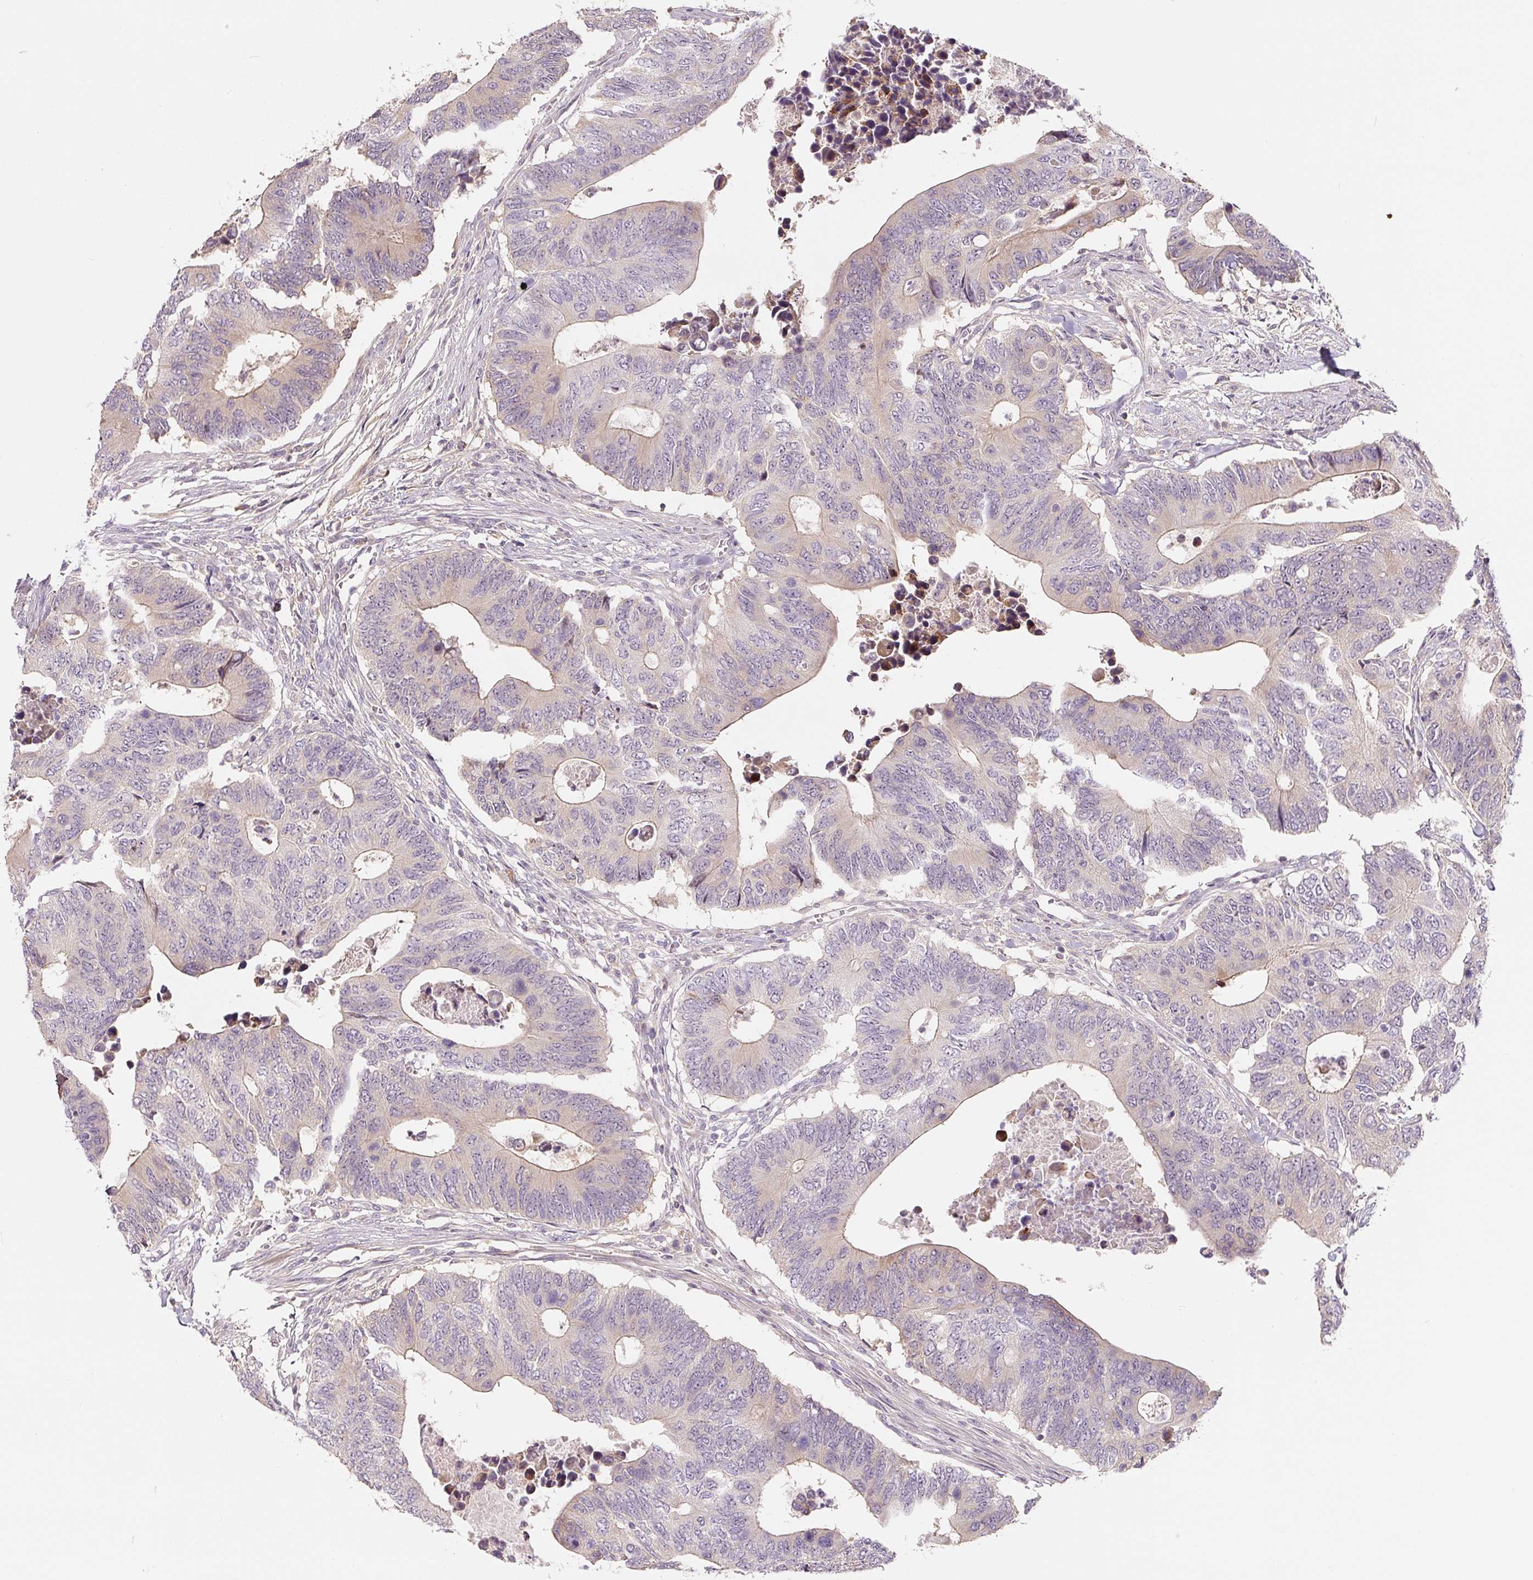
{"staining": {"intensity": "weak", "quantity": "<25%", "location": "cytoplasmic/membranous"}, "tissue": "colorectal cancer", "cell_type": "Tumor cells", "image_type": "cancer", "snomed": [{"axis": "morphology", "description": "Adenocarcinoma, NOS"}, {"axis": "topography", "description": "Colon"}], "caption": "Micrograph shows no significant protein positivity in tumor cells of colorectal cancer (adenocarcinoma).", "gene": "PWWP3B", "patient": {"sex": "male", "age": 87}}